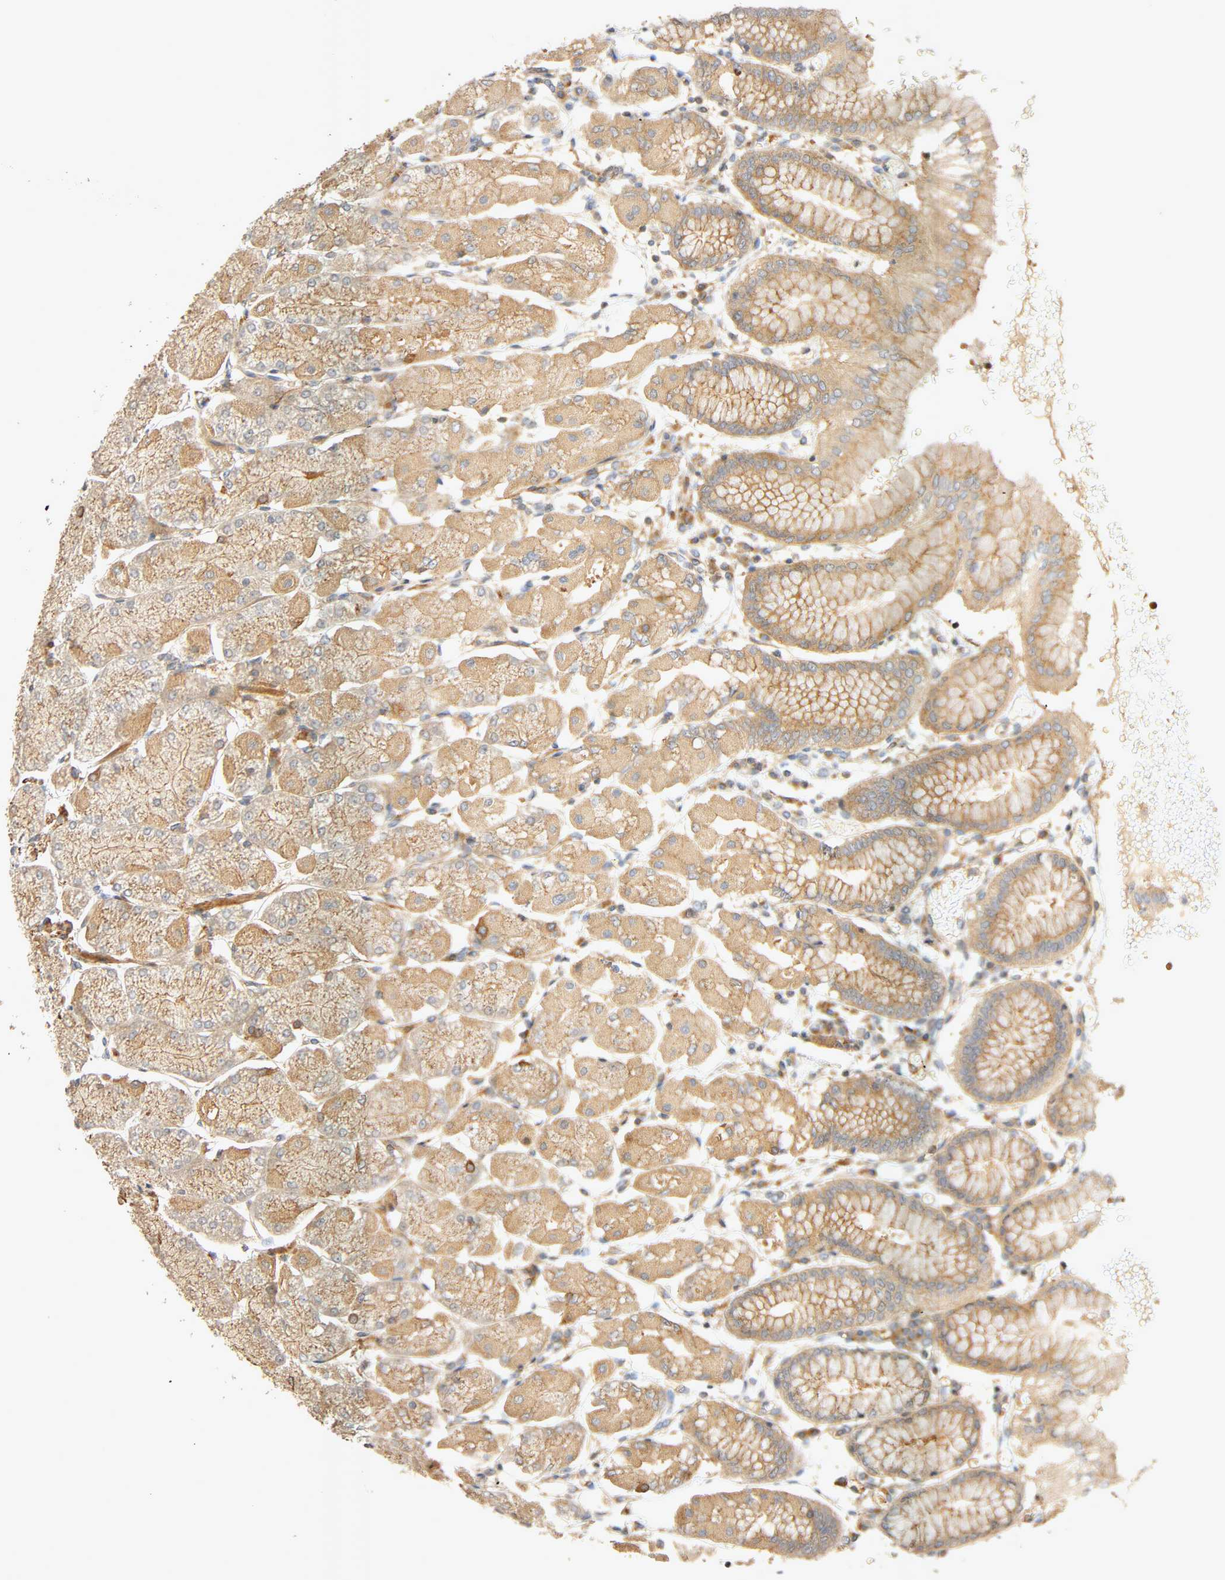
{"staining": {"intensity": "moderate", "quantity": ">75%", "location": "cytoplasmic/membranous"}, "tissue": "stomach", "cell_type": "Glandular cells", "image_type": "normal", "snomed": [{"axis": "morphology", "description": "Normal tissue, NOS"}, {"axis": "topography", "description": "Stomach, upper"}, {"axis": "topography", "description": "Stomach"}], "caption": "Immunohistochemistry (IHC) of normal human stomach shows medium levels of moderate cytoplasmic/membranous positivity in about >75% of glandular cells. (Brightfield microscopy of DAB IHC at high magnification).", "gene": "SGSM1", "patient": {"sex": "male", "age": 76}}